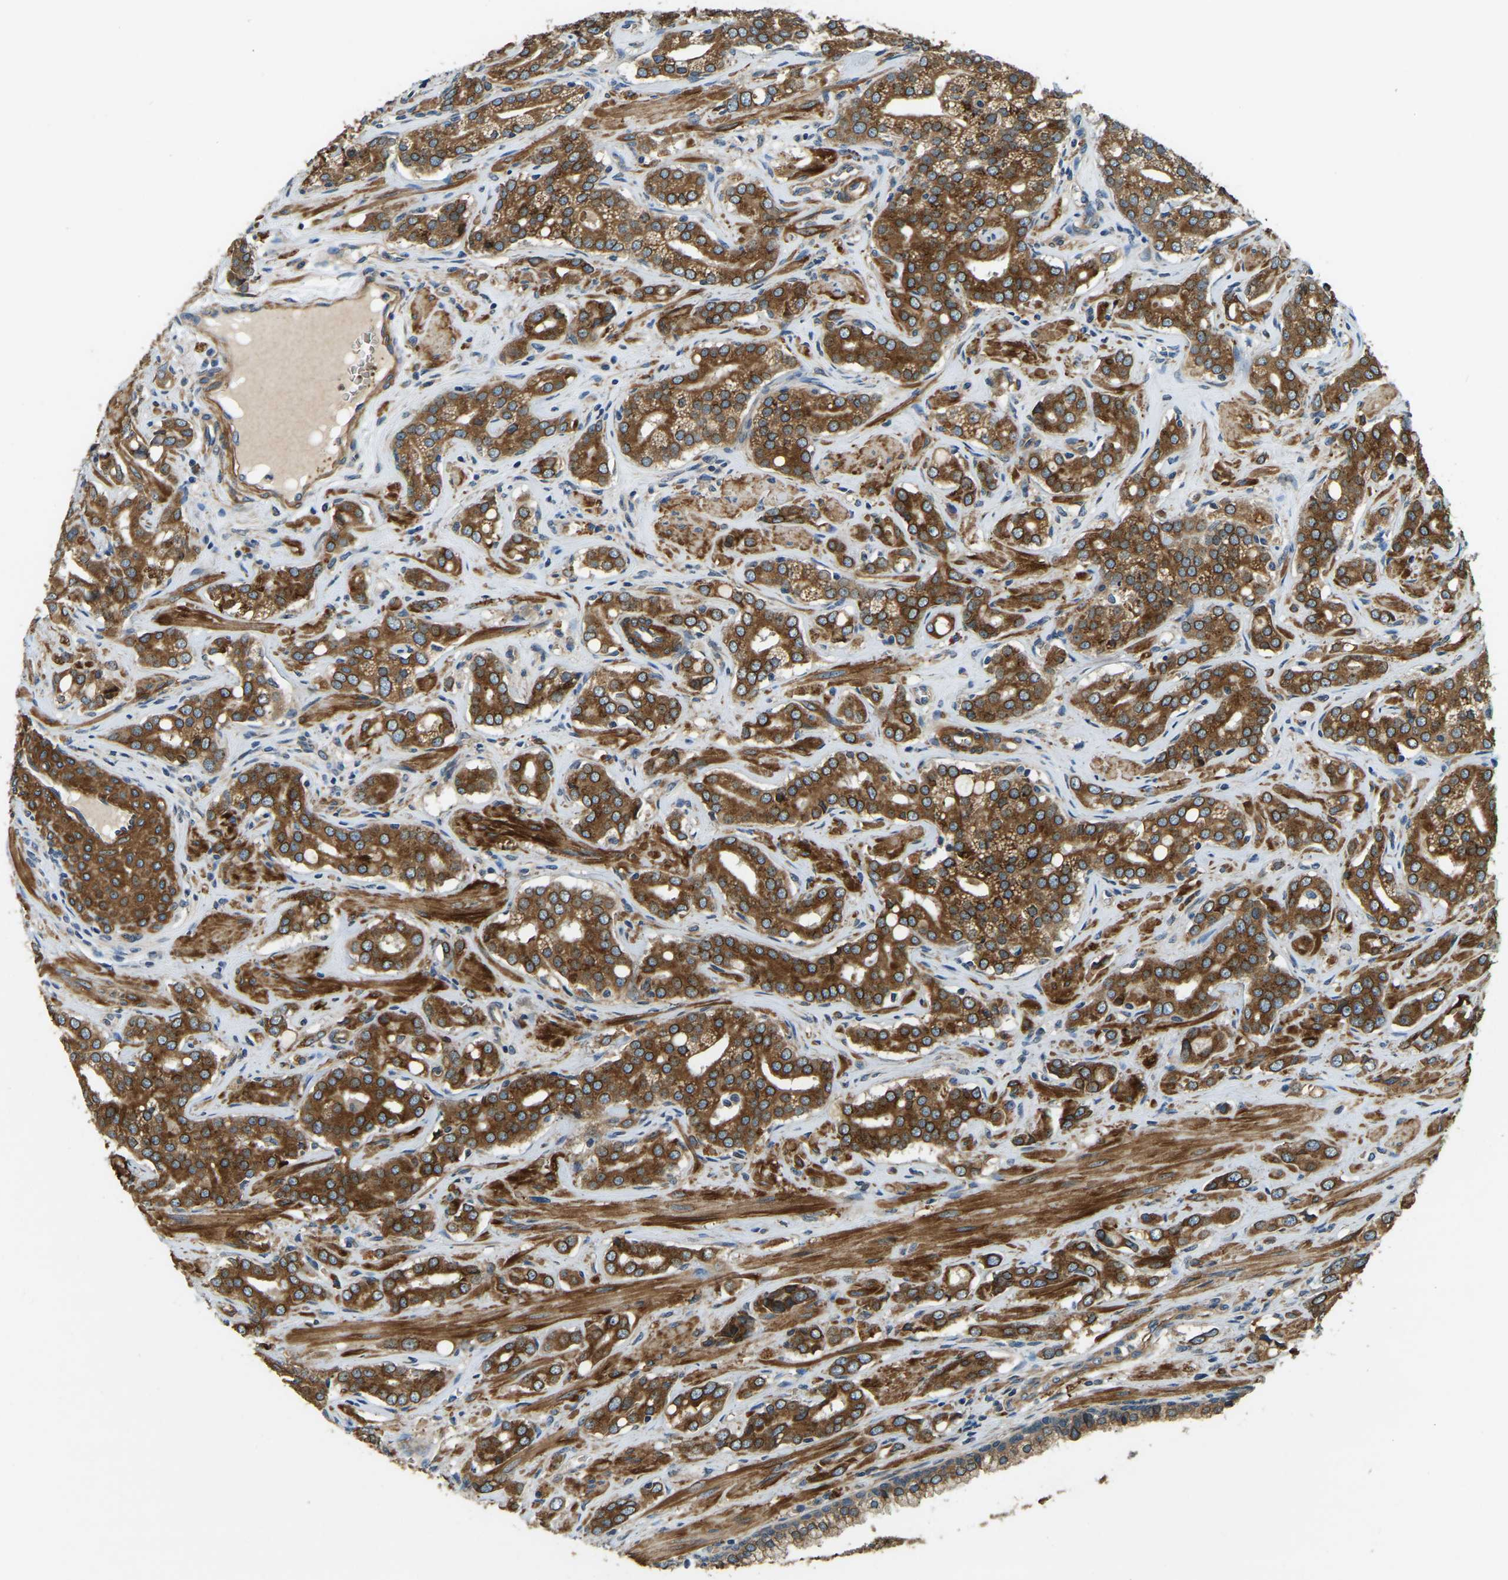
{"staining": {"intensity": "strong", "quantity": ">75%", "location": "cytoplasmic/membranous"}, "tissue": "prostate cancer", "cell_type": "Tumor cells", "image_type": "cancer", "snomed": [{"axis": "morphology", "description": "Adenocarcinoma, High grade"}, {"axis": "topography", "description": "Prostate"}], "caption": "This image shows immunohistochemistry (IHC) staining of prostate cancer, with high strong cytoplasmic/membranous expression in about >75% of tumor cells.", "gene": "ERGIC1", "patient": {"sex": "male", "age": 52}}